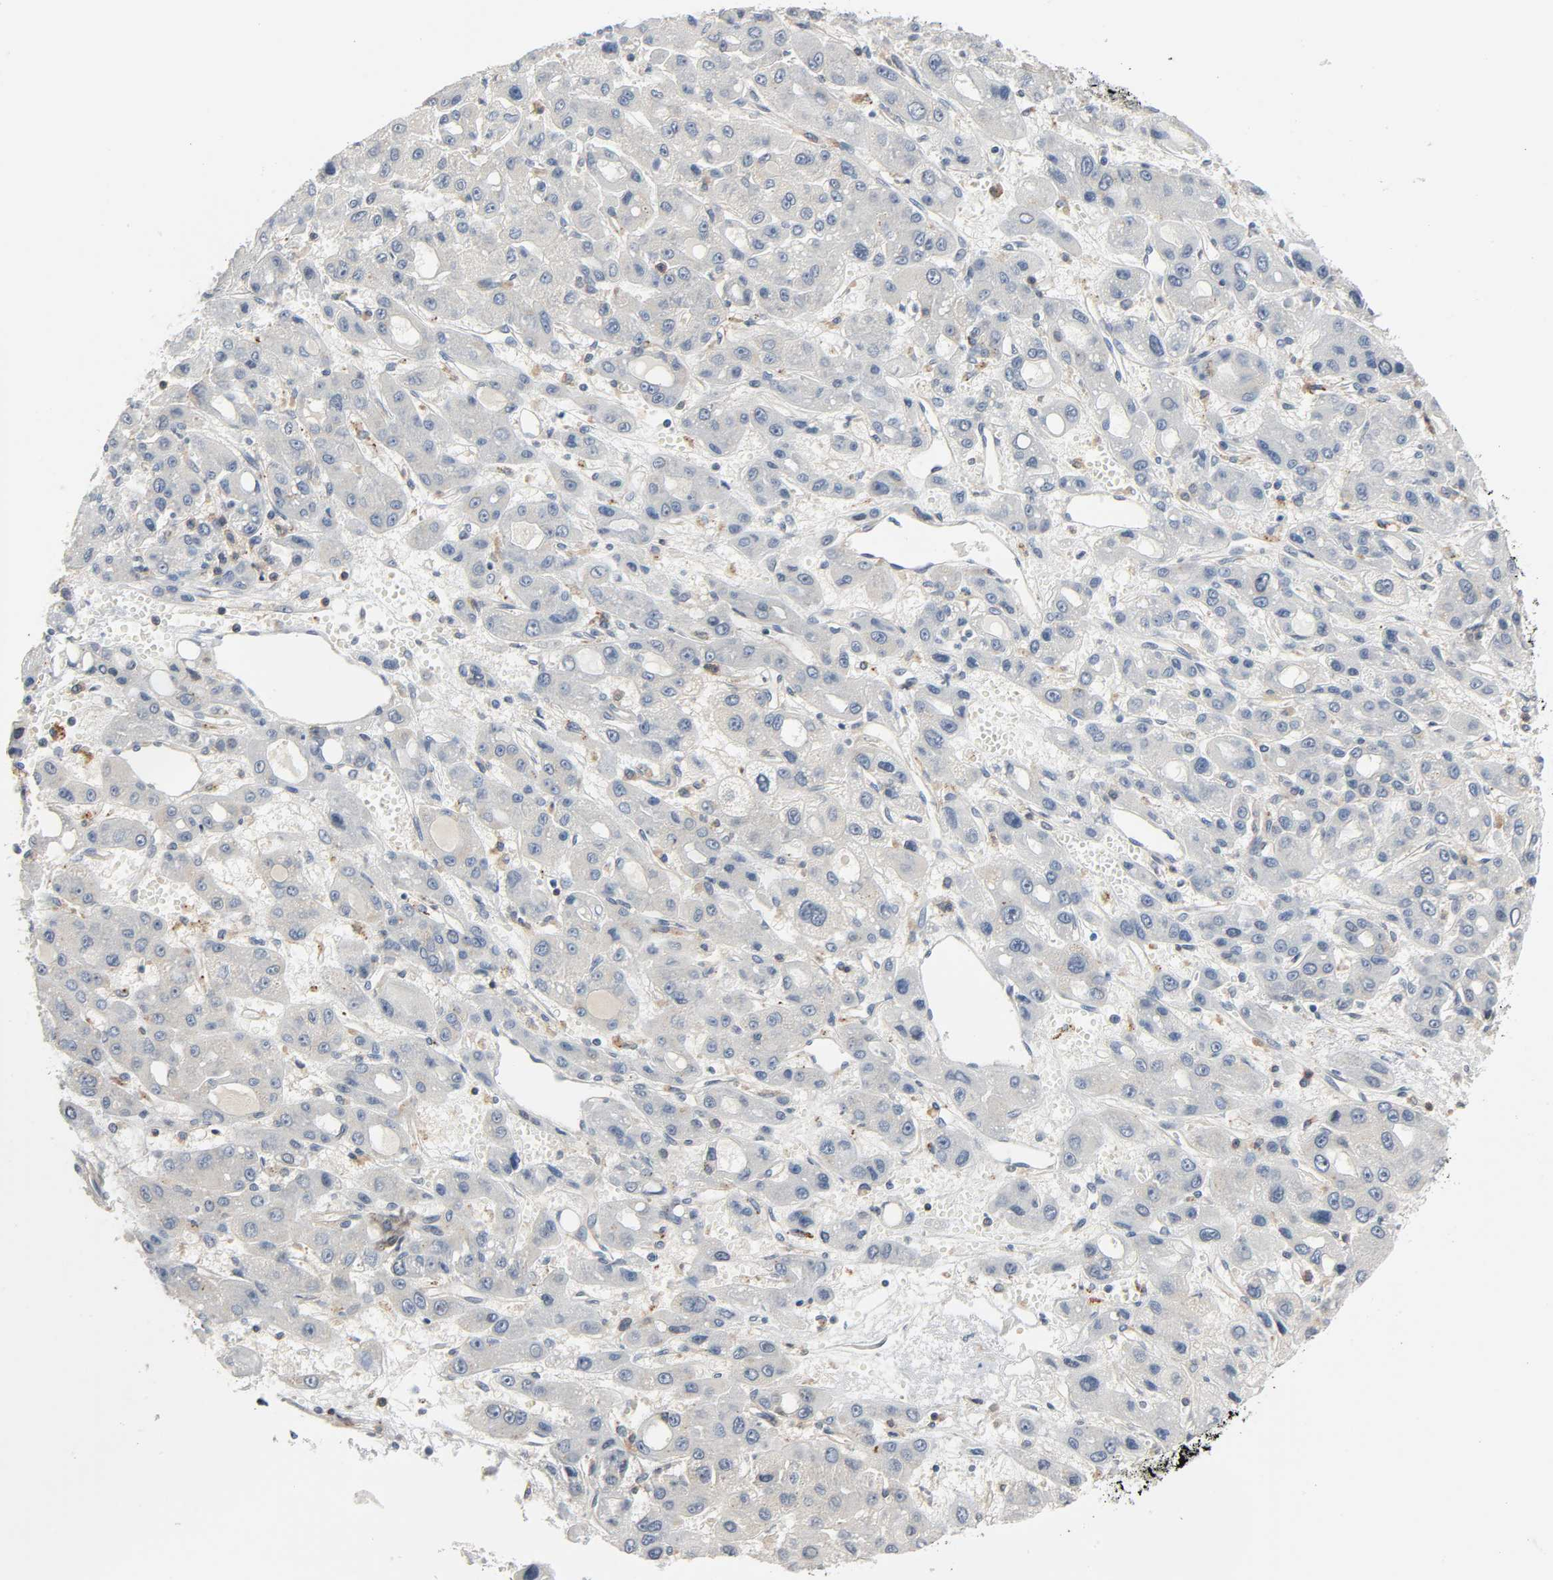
{"staining": {"intensity": "weak", "quantity": "<25%", "location": "cytoplasmic/membranous"}, "tissue": "liver cancer", "cell_type": "Tumor cells", "image_type": "cancer", "snomed": [{"axis": "morphology", "description": "Carcinoma, Hepatocellular, NOS"}, {"axis": "topography", "description": "Liver"}], "caption": "Liver hepatocellular carcinoma was stained to show a protein in brown. There is no significant staining in tumor cells.", "gene": "CD4", "patient": {"sex": "male", "age": 55}}